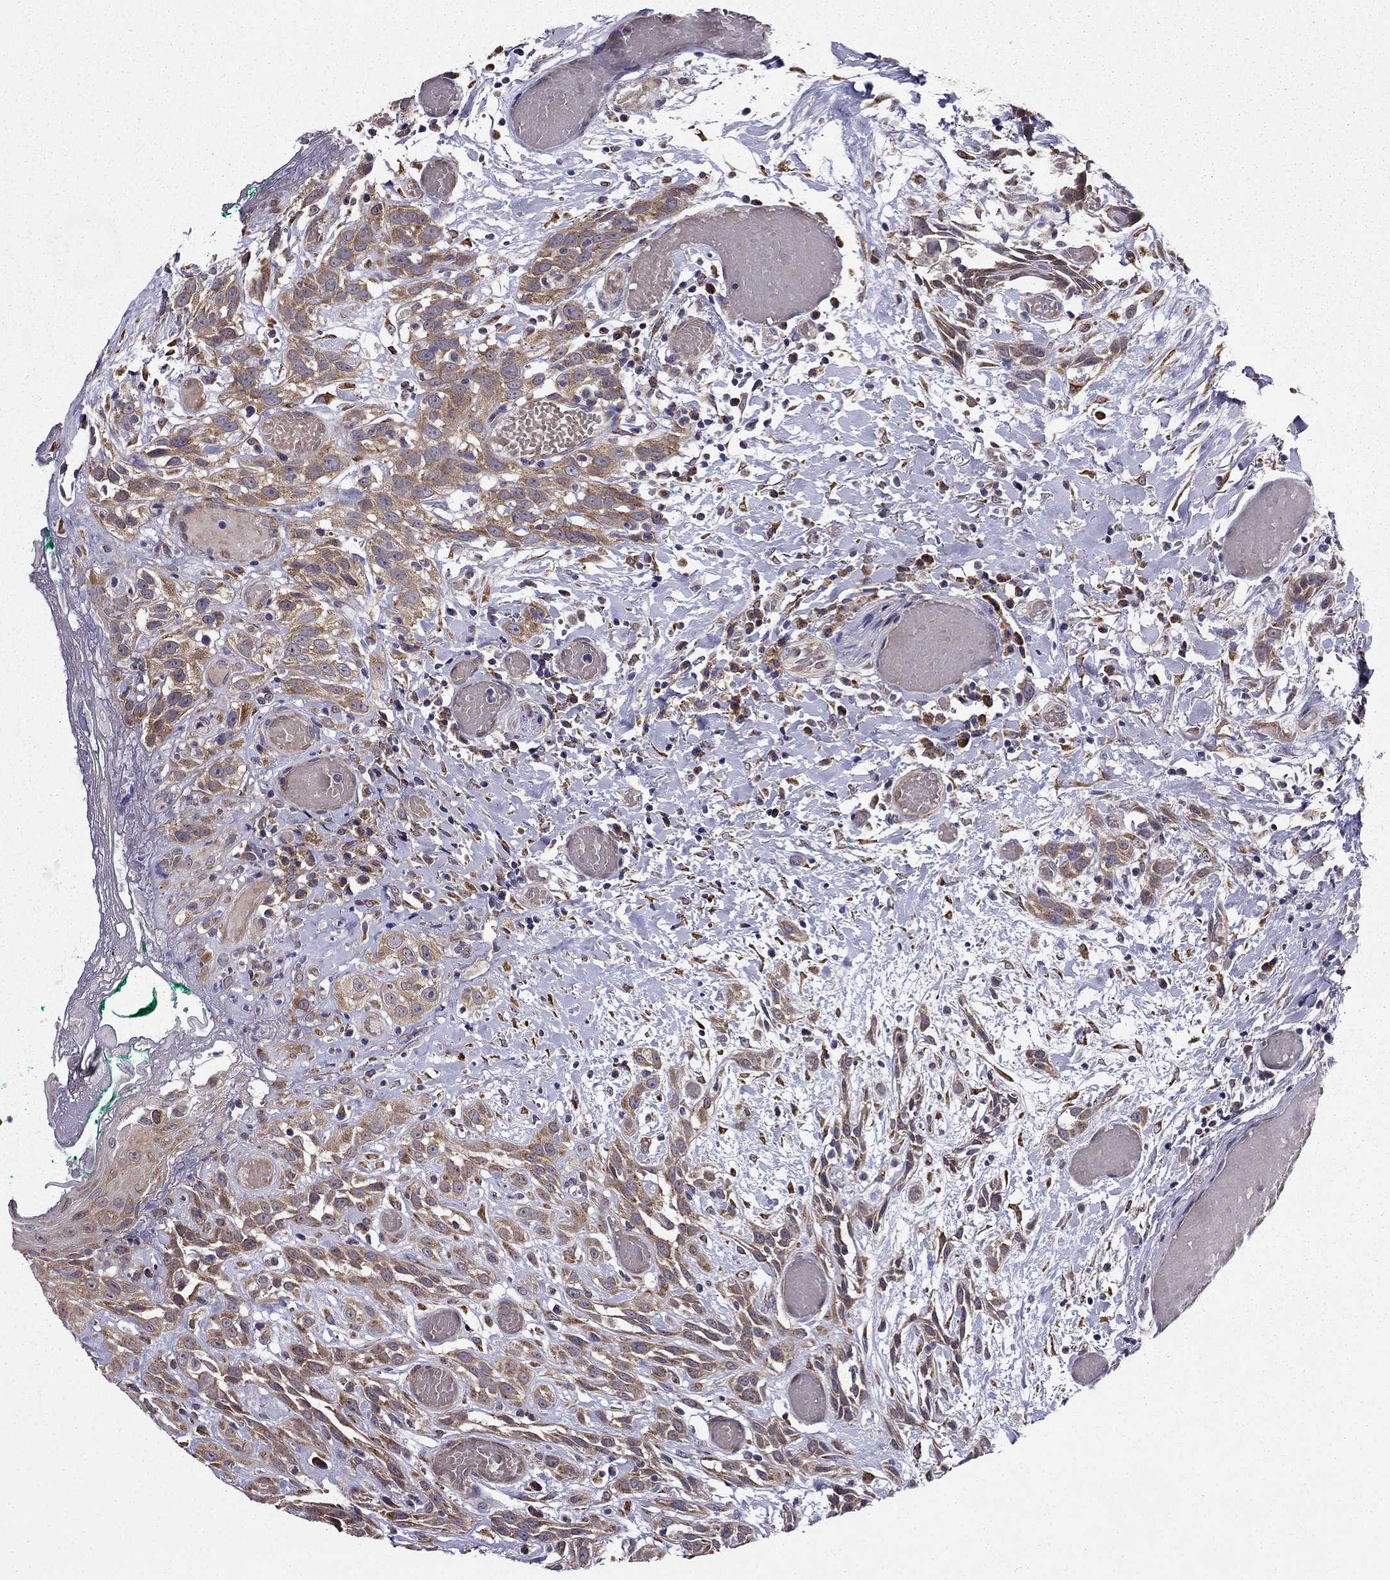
{"staining": {"intensity": "moderate", "quantity": "<25%", "location": "cytoplasmic/membranous"}, "tissue": "head and neck cancer", "cell_type": "Tumor cells", "image_type": "cancer", "snomed": [{"axis": "morphology", "description": "Normal tissue, NOS"}, {"axis": "morphology", "description": "Squamous cell carcinoma, NOS"}, {"axis": "topography", "description": "Oral tissue"}, {"axis": "topography", "description": "Salivary gland"}, {"axis": "topography", "description": "Head-Neck"}], "caption": "Brown immunohistochemical staining in human head and neck cancer displays moderate cytoplasmic/membranous staining in about <25% of tumor cells.", "gene": "ARHGEF28", "patient": {"sex": "female", "age": 62}}